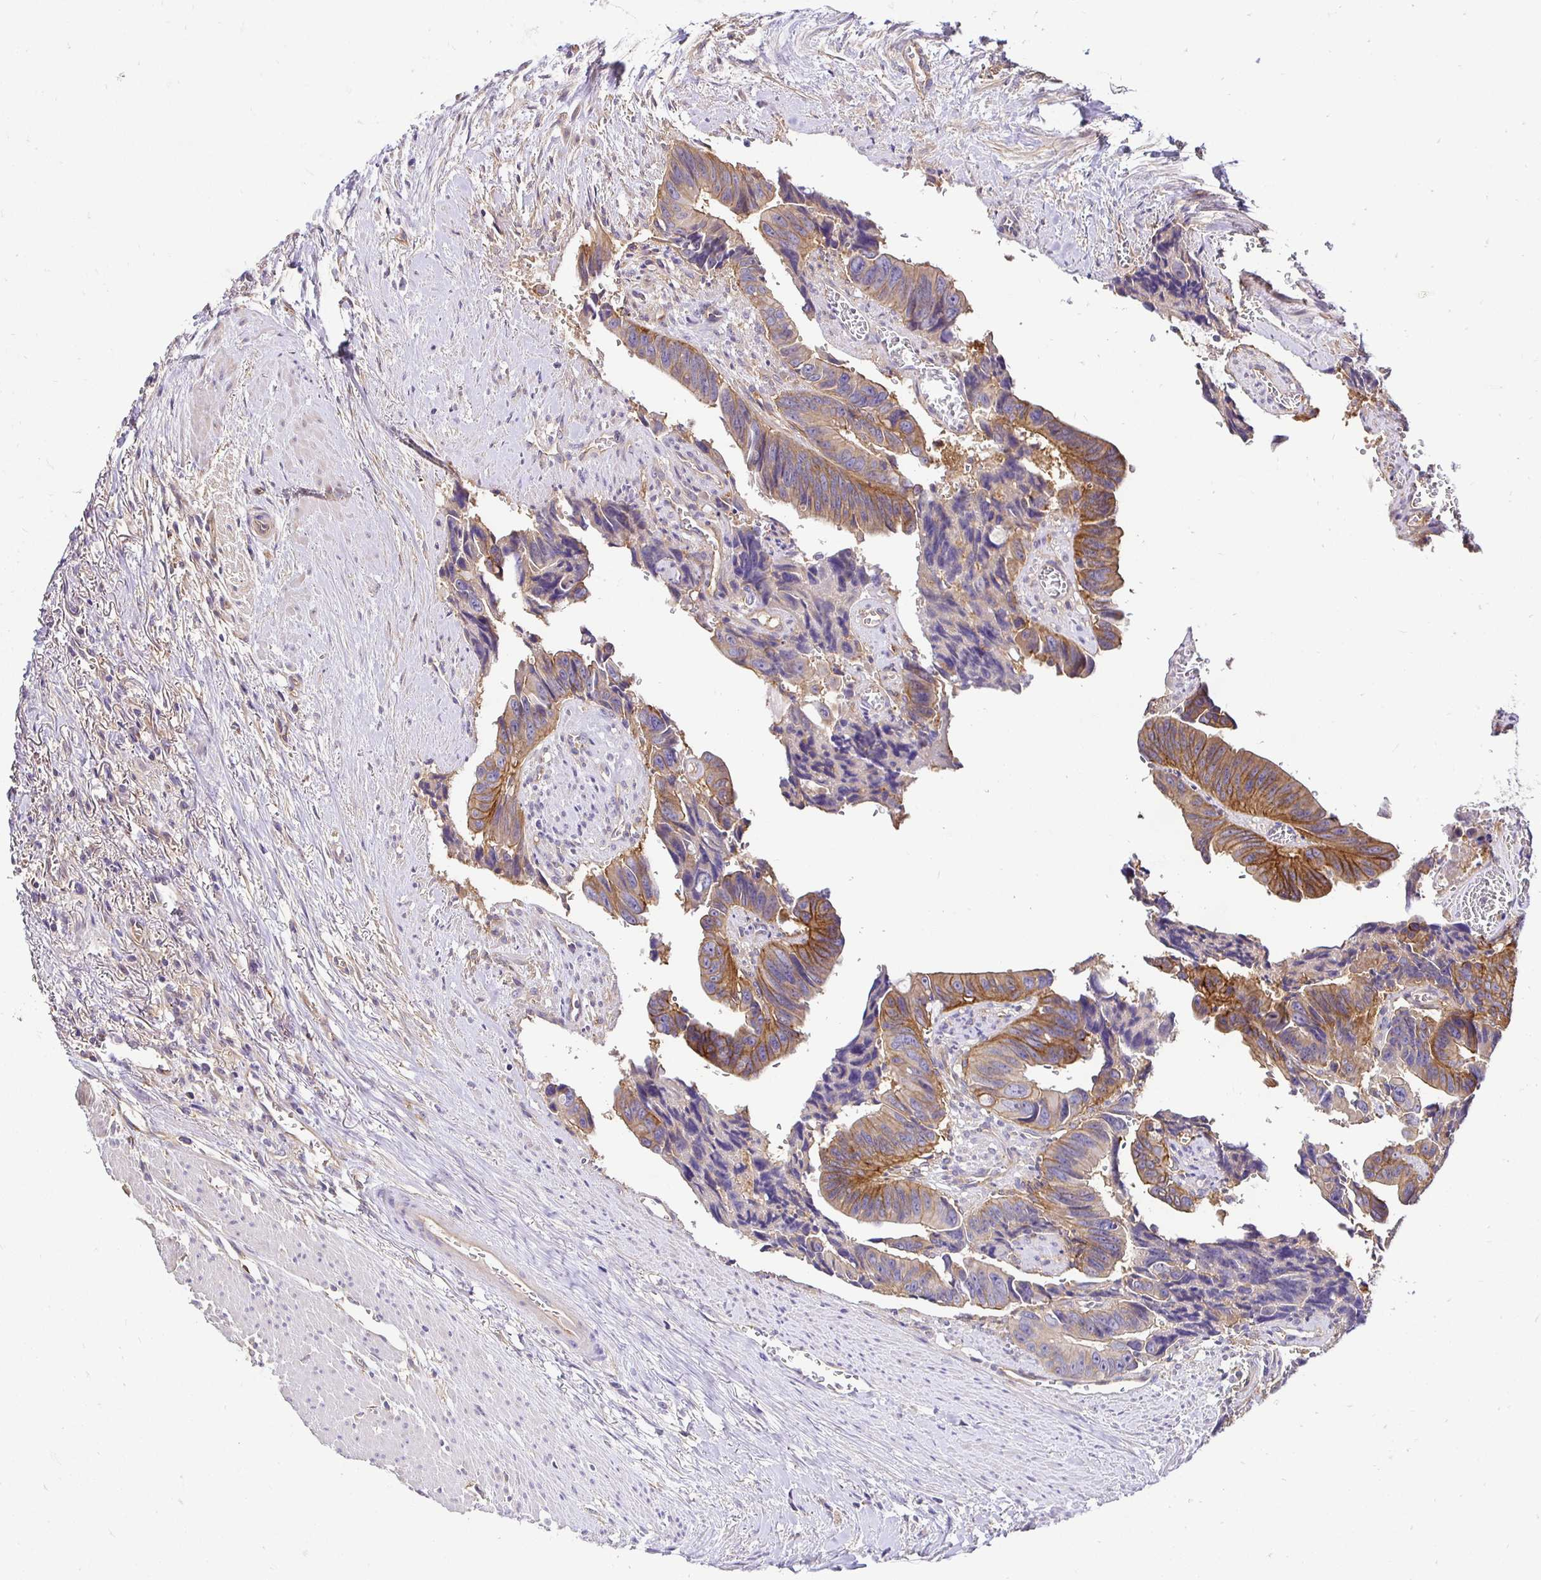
{"staining": {"intensity": "moderate", "quantity": "25%-75%", "location": "cytoplasmic/membranous"}, "tissue": "colorectal cancer", "cell_type": "Tumor cells", "image_type": "cancer", "snomed": [{"axis": "morphology", "description": "Adenocarcinoma, NOS"}, {"axis": "topography", "description": "Rectum"}], "caption": "An immunohistochemistry photomicrograph of neoplastic tissue is shown. Protein staining in brown shows moderate cytoplasmic/membranous positivity in colorectal cancer within tumor cells. (brown staining indicates protein expression, while blue staining denotes nuclei).", "gene": "SLC9A1", "patient": {"sex": "male", "age": 76}}